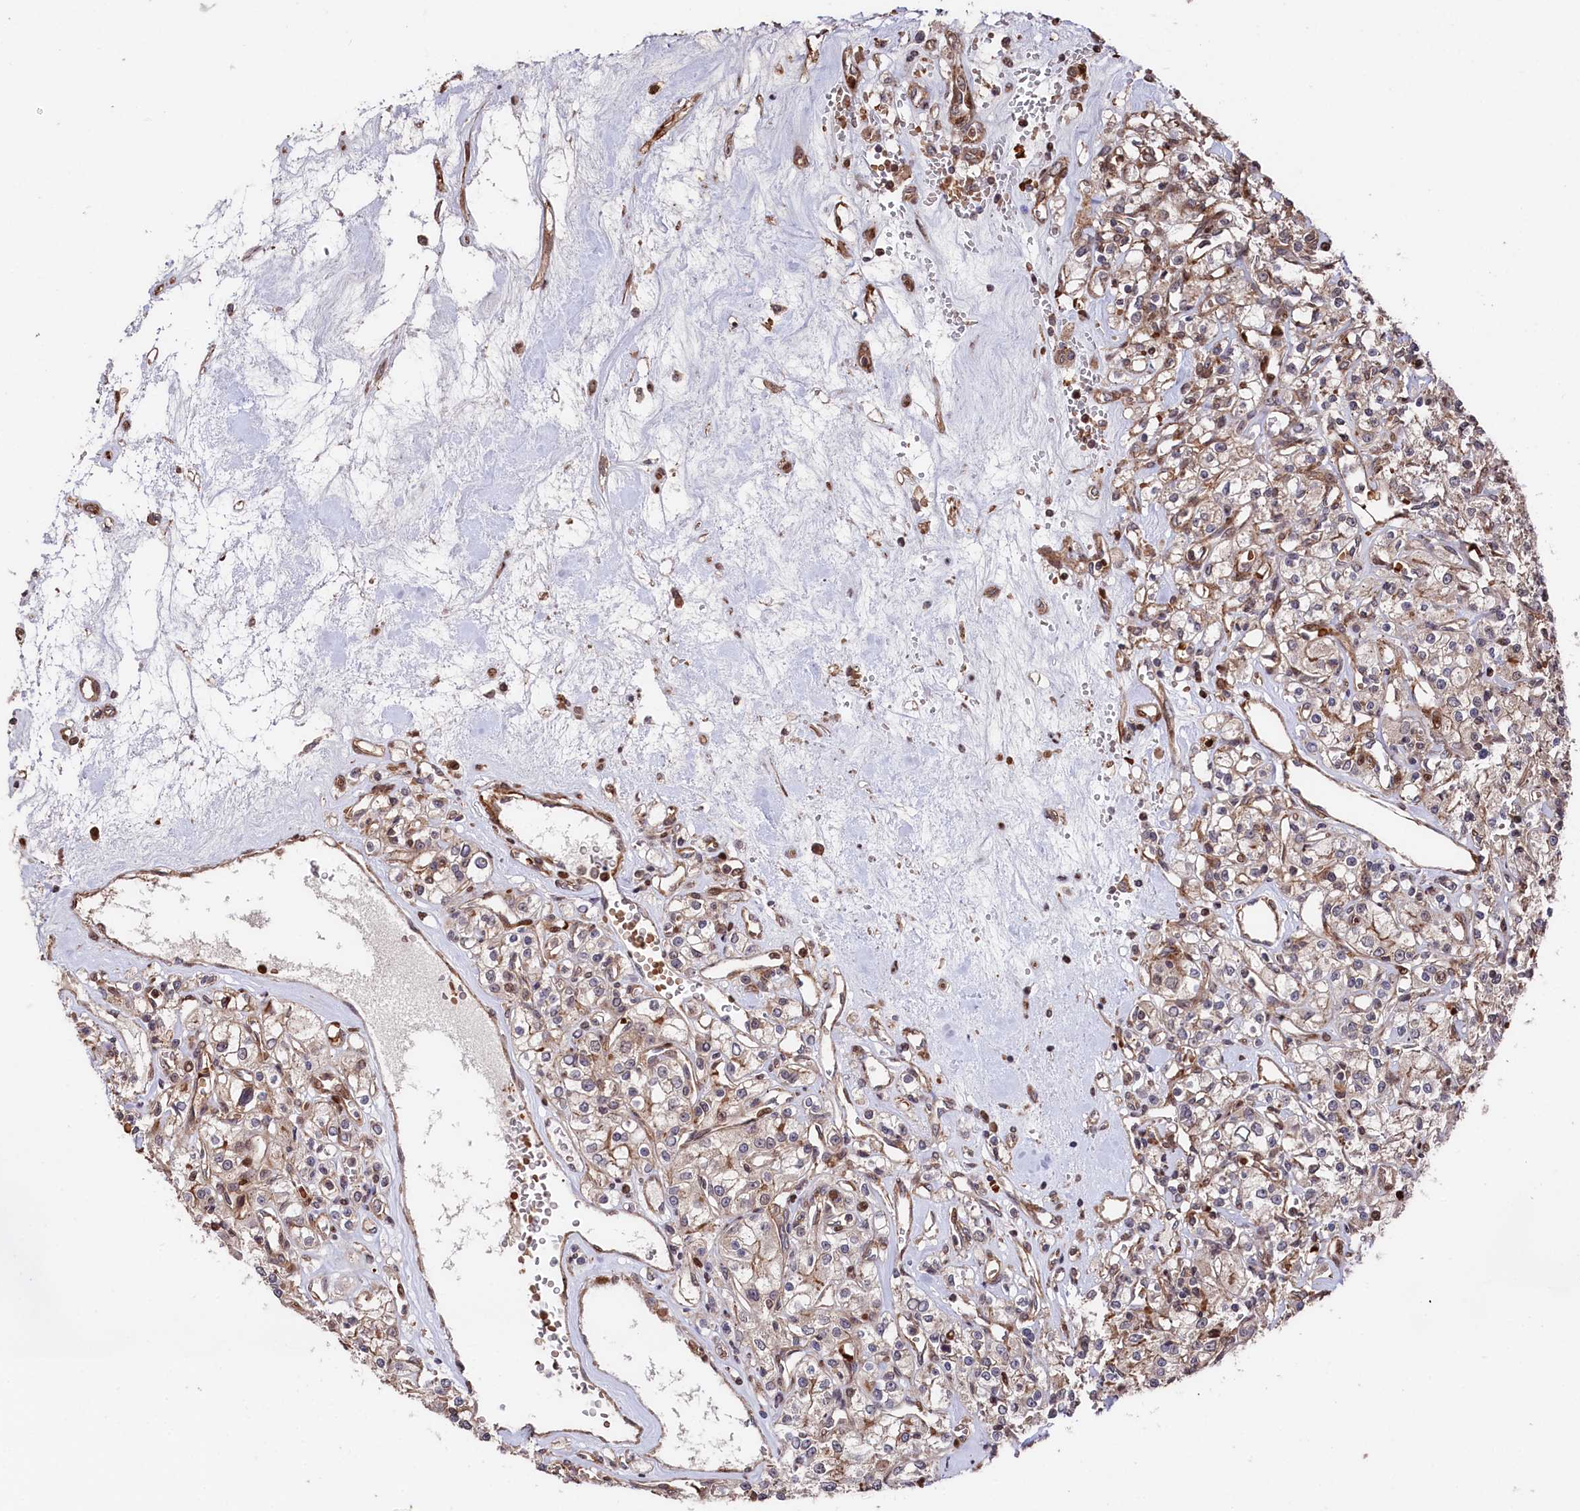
{"staining": {"intensity": "weak", "quantity": "25%-75%", "location": "cytoplasmic/membranous"}, "tissue": "renal cancer", "cell_type": "Tumor cells", "image_type": "cancer", "snomed": [{"axis": "morphology", "description": "Adenocarcinoma, NOS"}, {"axis": "topography", "description": "Kidney"}], "caption": "The histopathology image displays a brown stain indicating the presence of a protein in the cytoplasmic/membranous of tumor cells in renal cancer (adenocarcinoma).", "gene": "TNKS1BP1", "patient": {"sex": "female", "age": 59}}